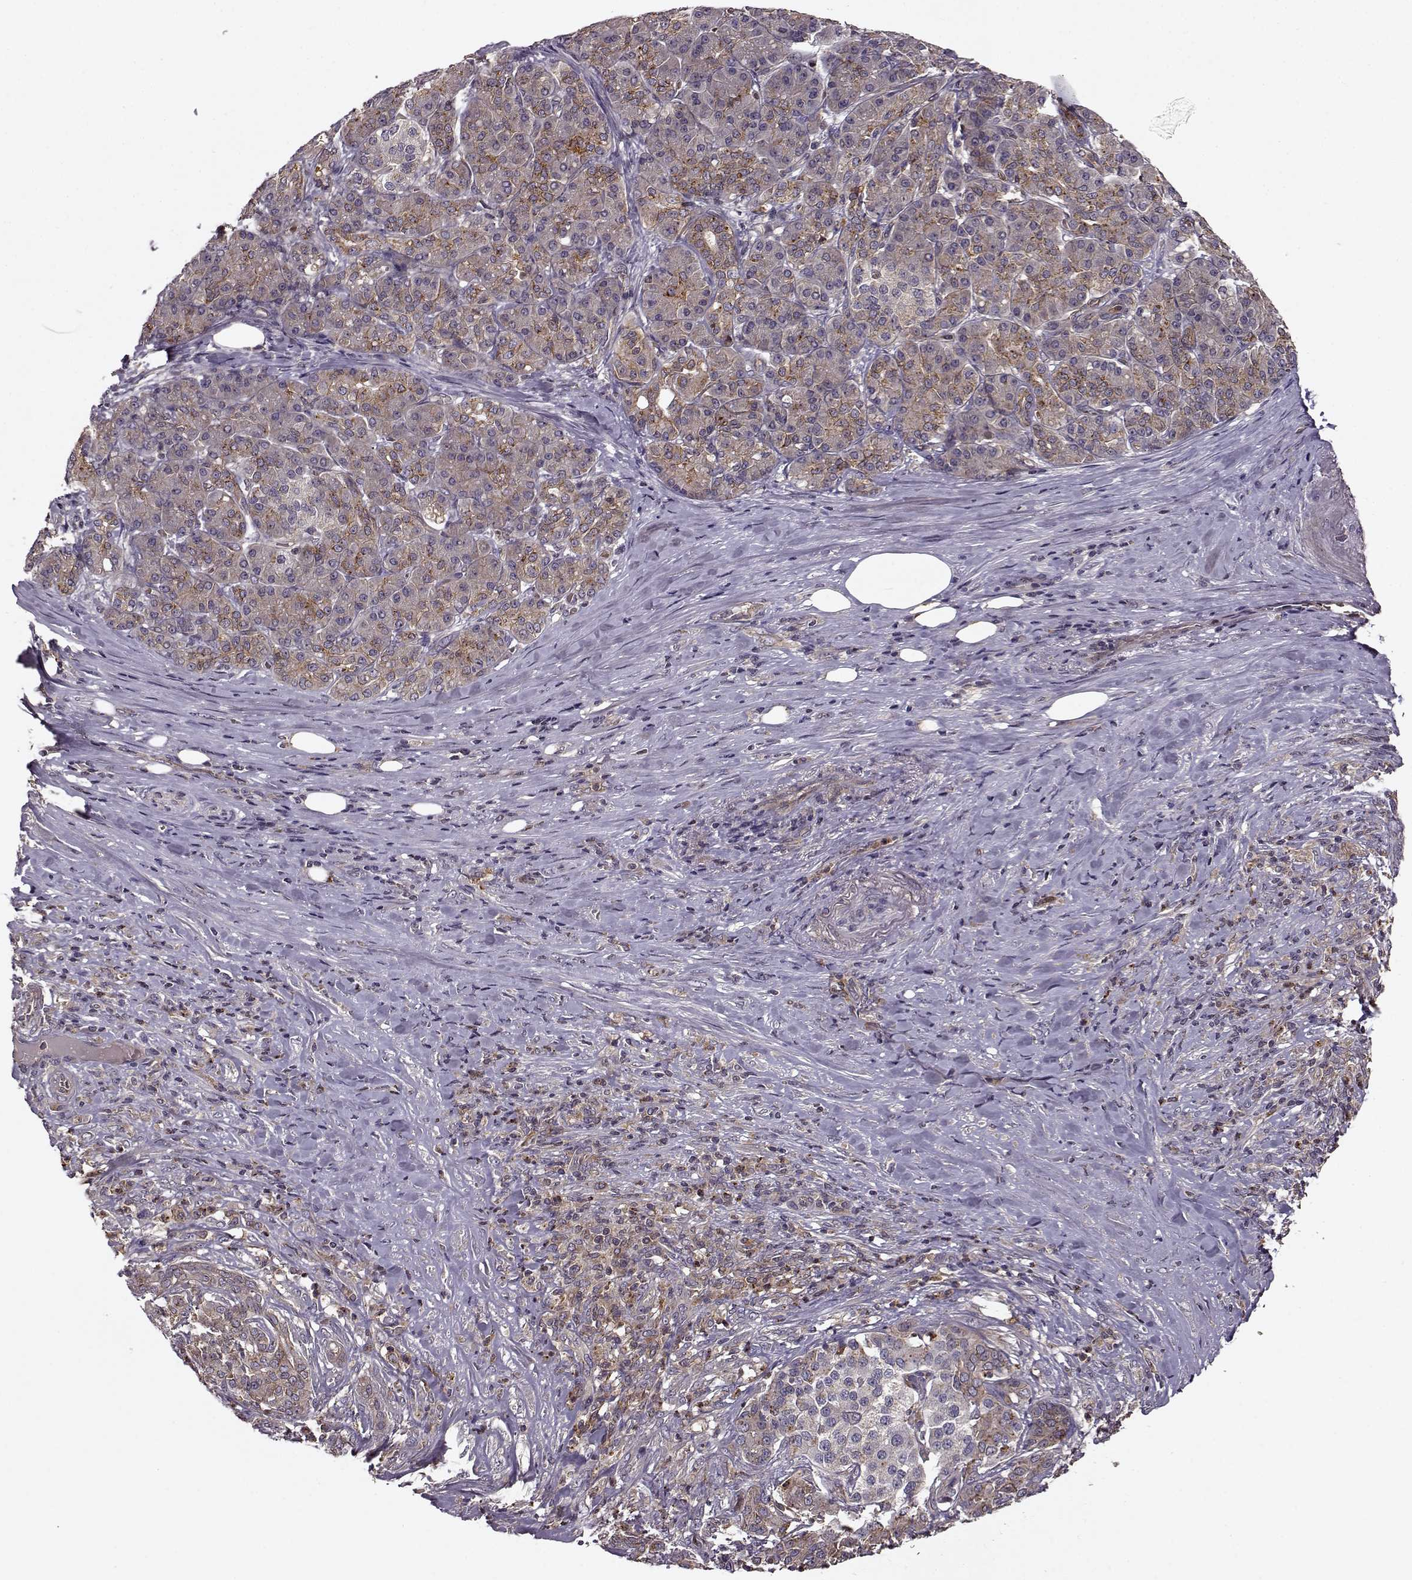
{"staining": {"intensity": "moderate", "quantity": ">75%", "location": "cytoplasmic/membranous"}, "tissue": "pancreatic cancer", "cell_type": "Tumor cells", "image_type": "cancer", "snomed": [{"axis": "morphology", "description": "Normal tissue, NOS"}, {"axis": "morphology", "description": "Inflammation, NOS"}, {"axis": "morphology", "description": "Adenocarcinoma, NOS"}, {"axis": "topography", "description": "Pancreas"}], "caption": "A micrograph of human pancreatic adenocarcinoma stained for a protein shows moderate cytoplasmic/membranous brown staining in tumor cells. (Stains: DAB (3,3'-diaminobenzidine) in brown, nuclei in blue, Microscopy: brightfield microscopy at high magnification).", "gene": "IFRD2", "patient": {"sex": "male", "age": 57}}